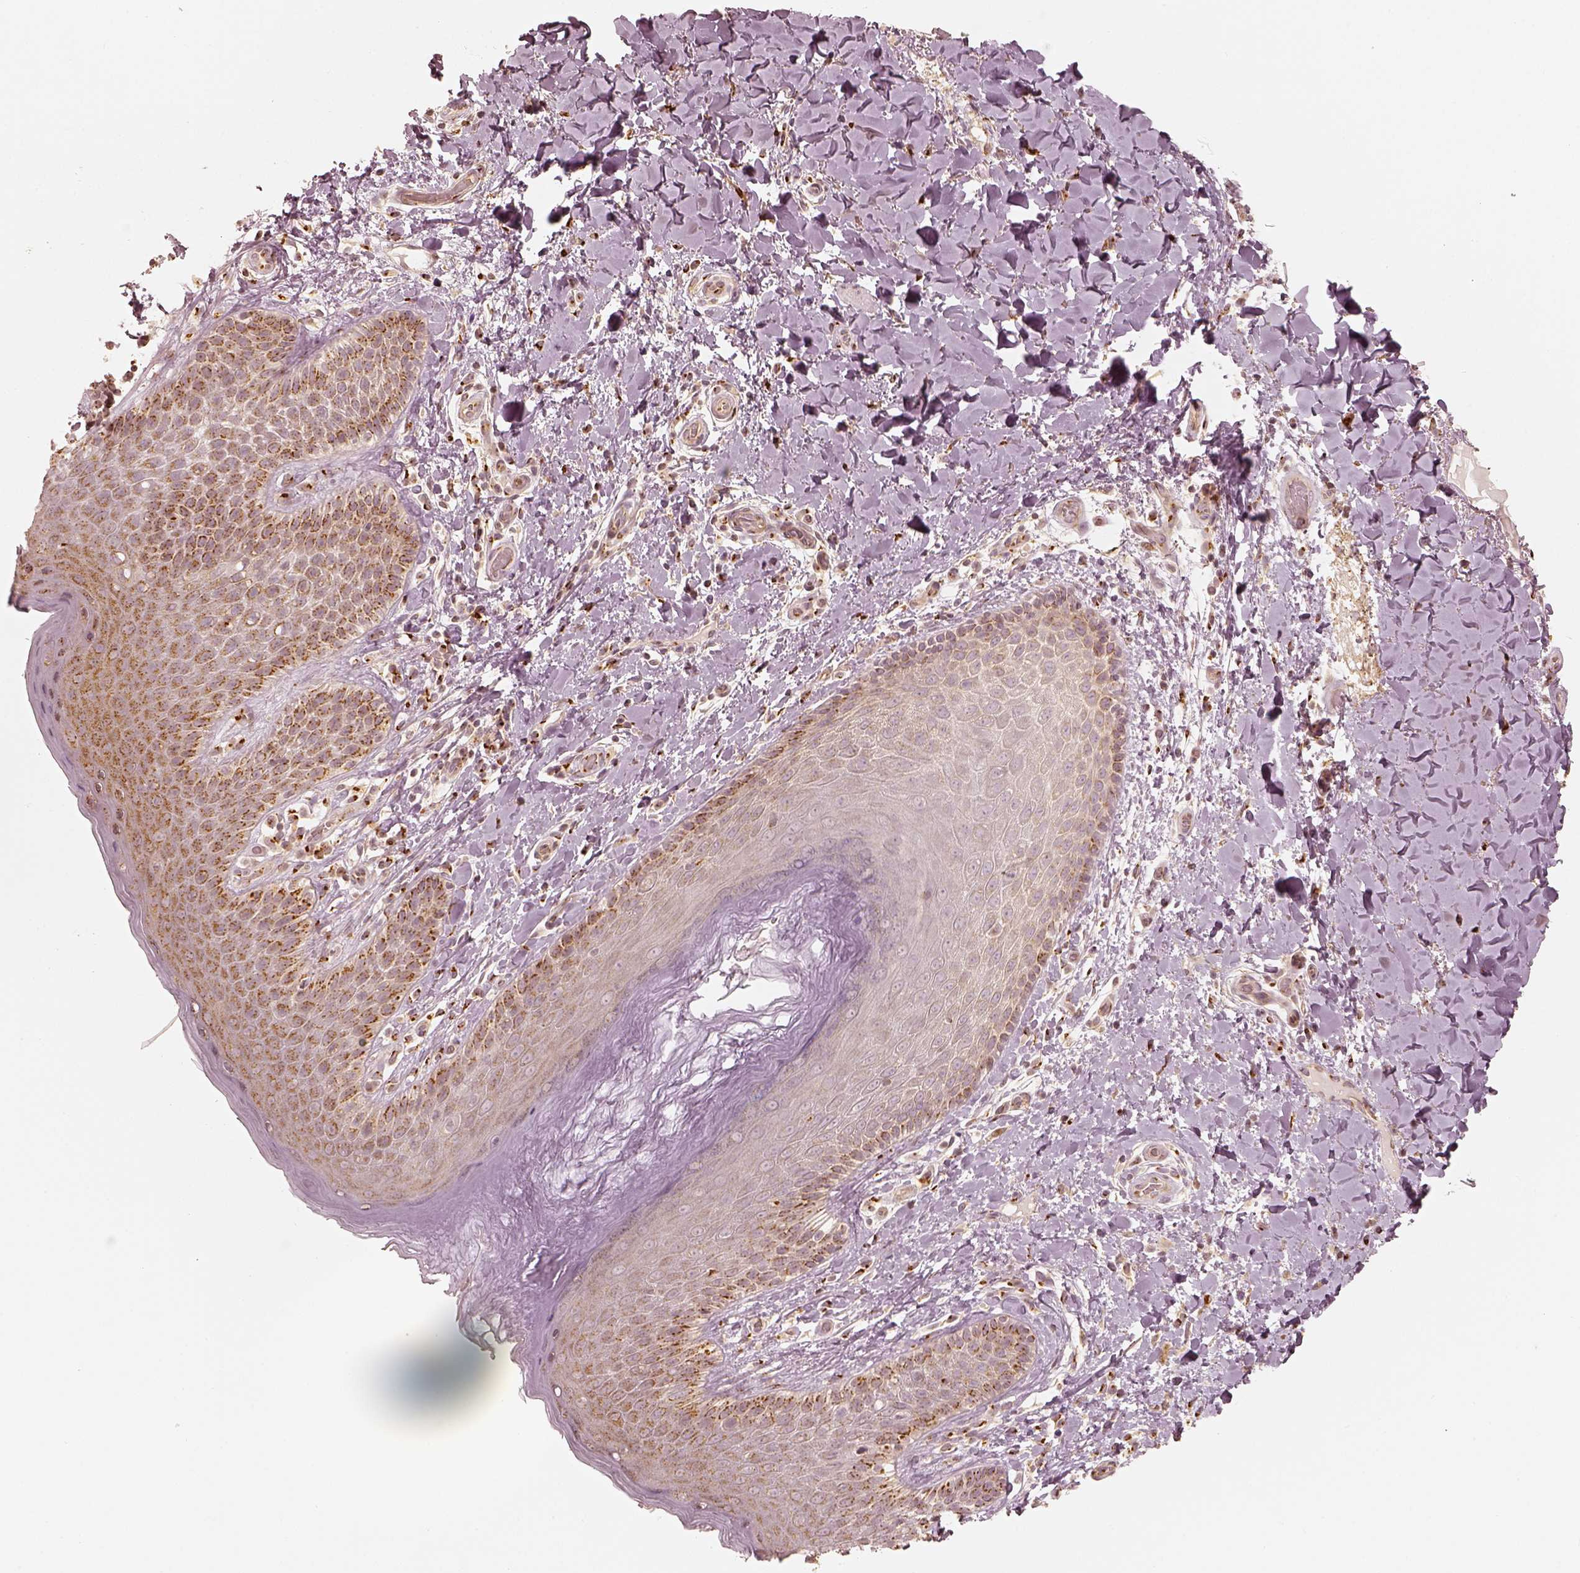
{"staining": {"intensity": "moderate", "quantity": "25%-75%", "location": "cytoplasmic/membranous"}, "tissue": "skin", "cell_type": "Epidermal cells", "image_type": "normal", "snomed": [{"axis": "morphology", "description": "Normal tissue, NOS"}, {"axis": "topography", "description": "Anal"}], "caption": "Normal skin was stained to show a protein in brown. There is medium levels of moderate cytoplasmic/membranous expression in approximately 25%-75% of epidermal cells. Nuclei are stained in blue.", "gene": "GORASP2", "patient": {"sex": "male", "age": 36}}